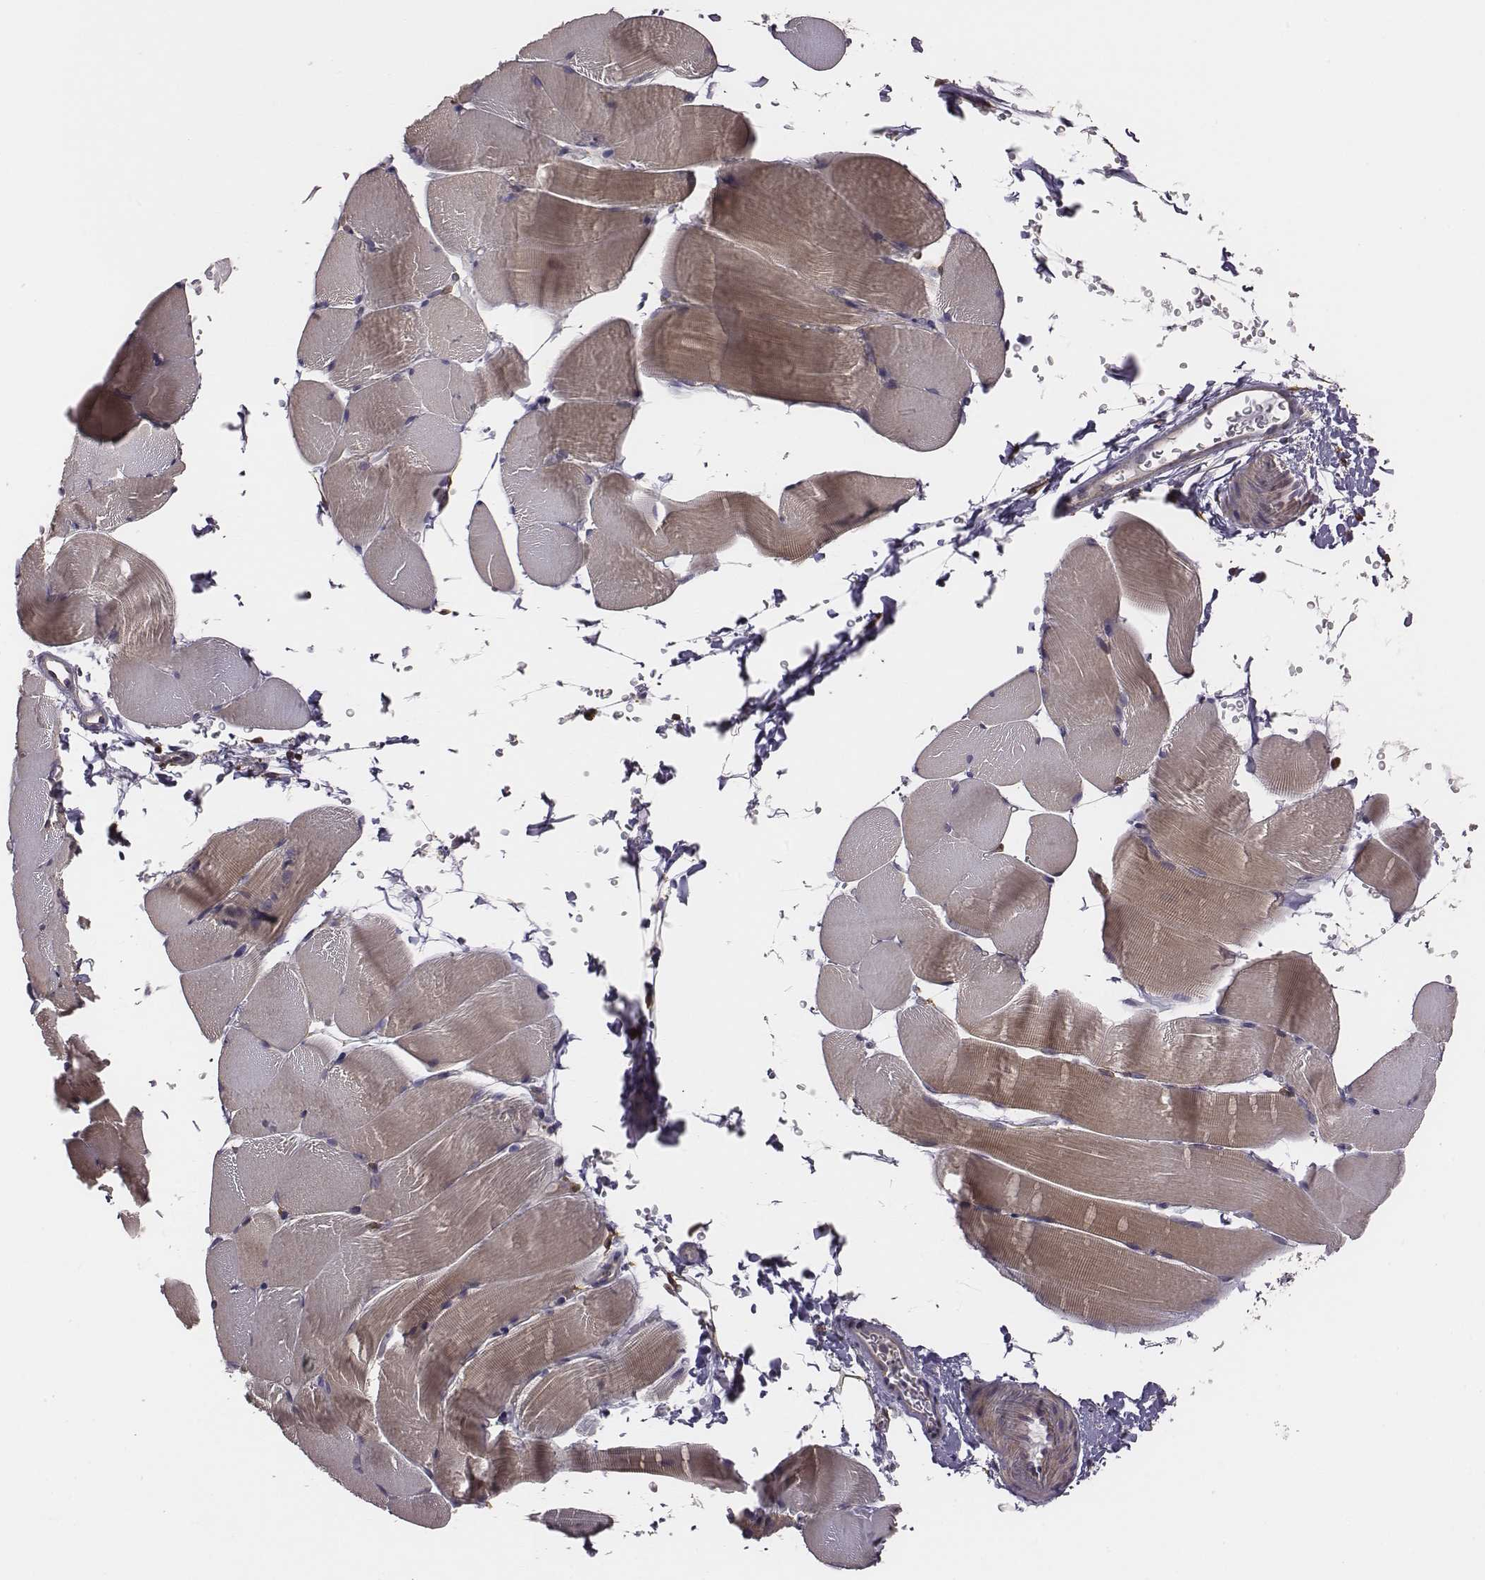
{"staining": {"intensity": "weak", "quantity": "25%-75%", "location": "cytoplasmic/membranous"}, "tissue": "skeletal muscle", "cell_type": "Myocytes", "image_type": "normal", "snomed": [{"axis": "morphology", "description": "Normal tissue, NOS"}, {"axis": "topography", "description": "Skeletal muscle"}], "caption": "Immunohistochemistry (IHC) micrograph of normal skeletal muscle: skeletal muscle stained using immunohistochemistry (IHC) shows low levels of weak protein expression localized specifically in the cytoplasmic/membranous of myocytes, appearing as a cytoplasmic/membranous brown color.", "gene": "SCARF1", "patient": {"sex": "female", "age": 37}}